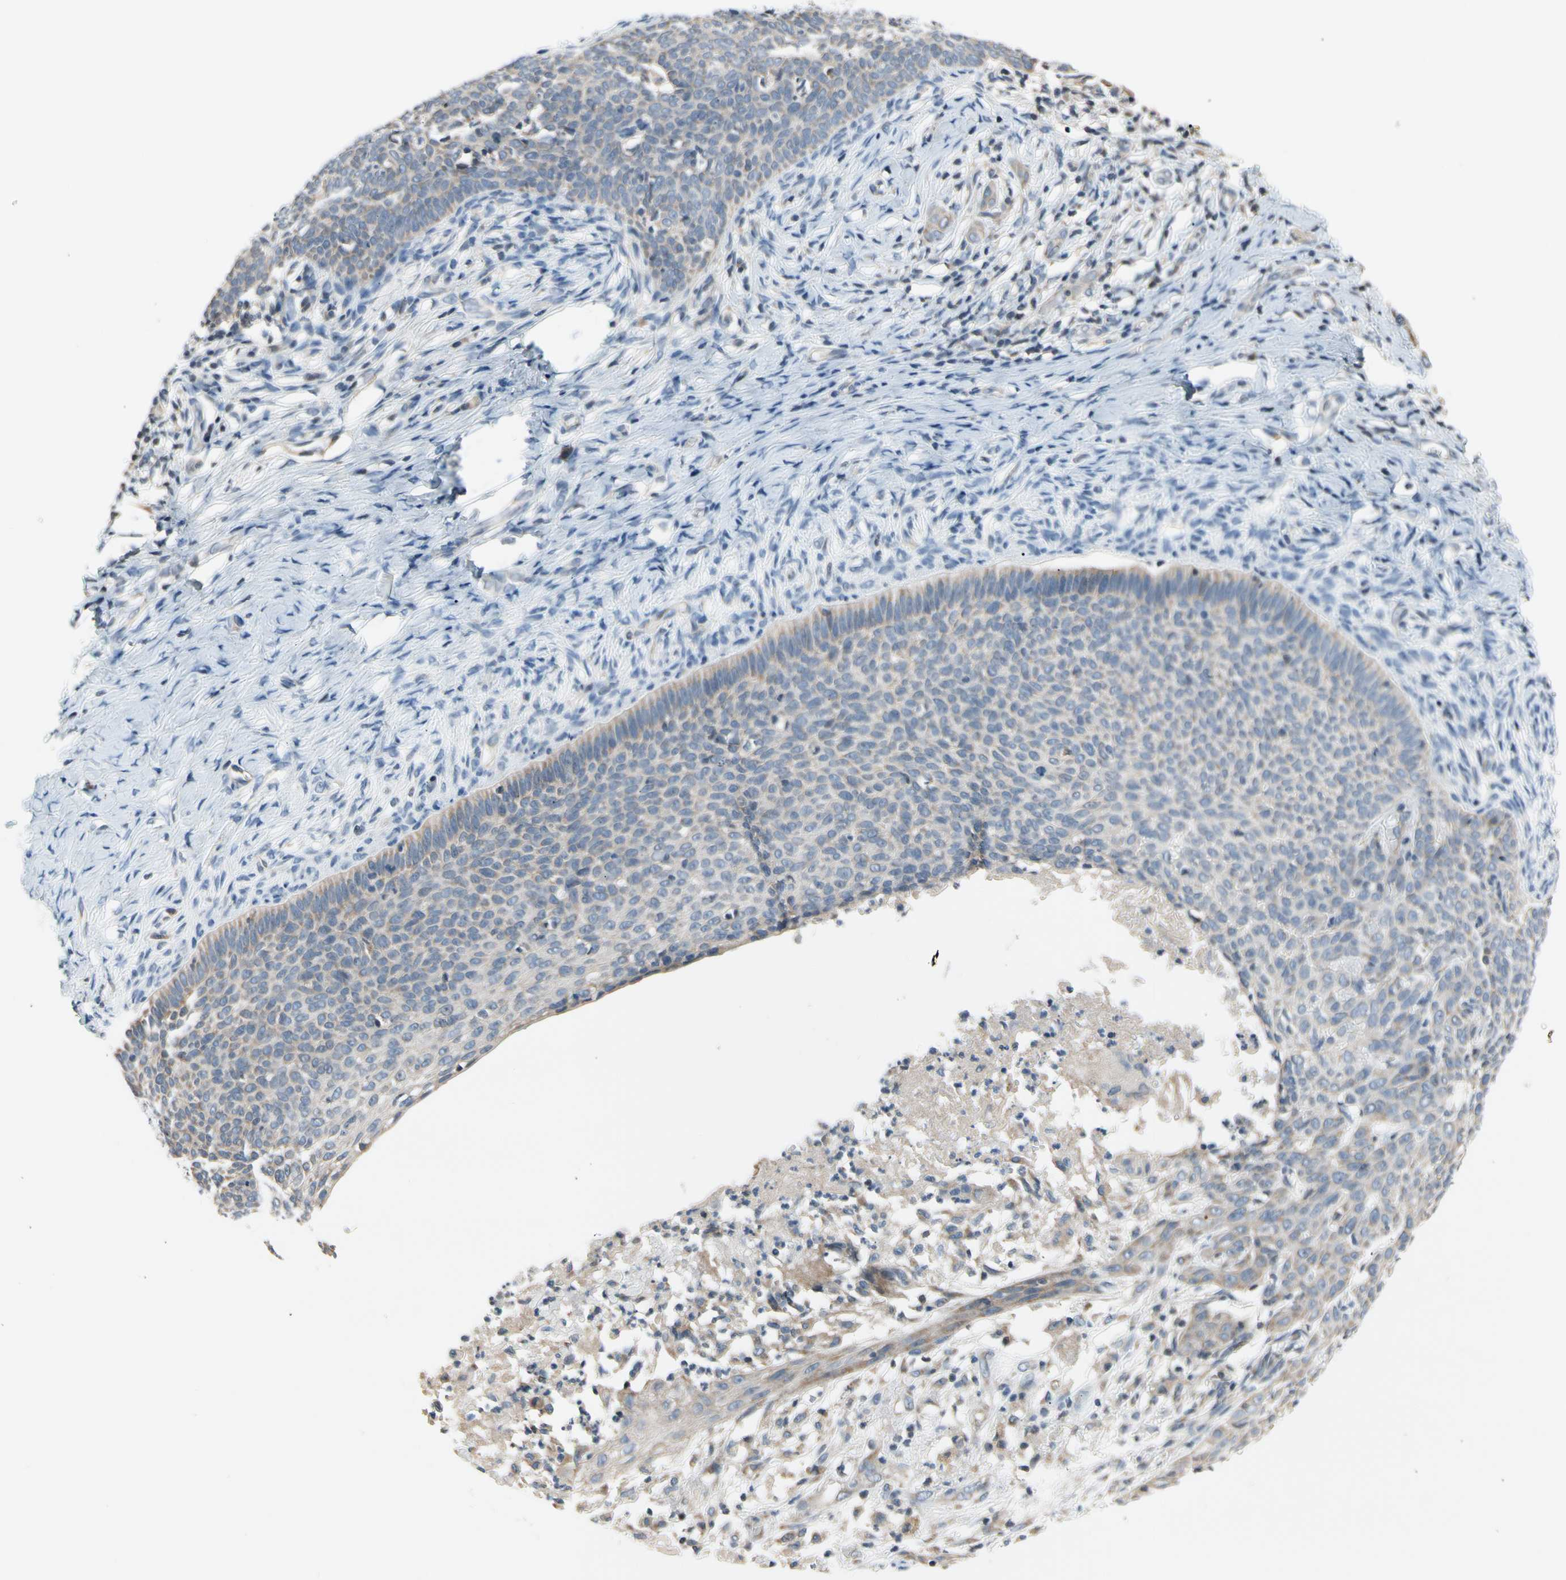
{"staining": {"intensity": "negative", "quantity": "none", "location": "none"}, "tissue": "skin cancer", "cell_type": "Tumor cells", "image_type": "cancer", "snomed": [{"axis": "morphology", "description": "Normal tissue, NOS"}, {"axis": "morphology", "description": "Basal cell carcinoma"}, {"axis": "topography", "description": "Skin"}], "caption": "IHC image of human skin cancer stained for a protein (brown), which shows no staining in tumor cells.", "gene": "SOX30", "patient": {"sex": "male", "age": 87}}